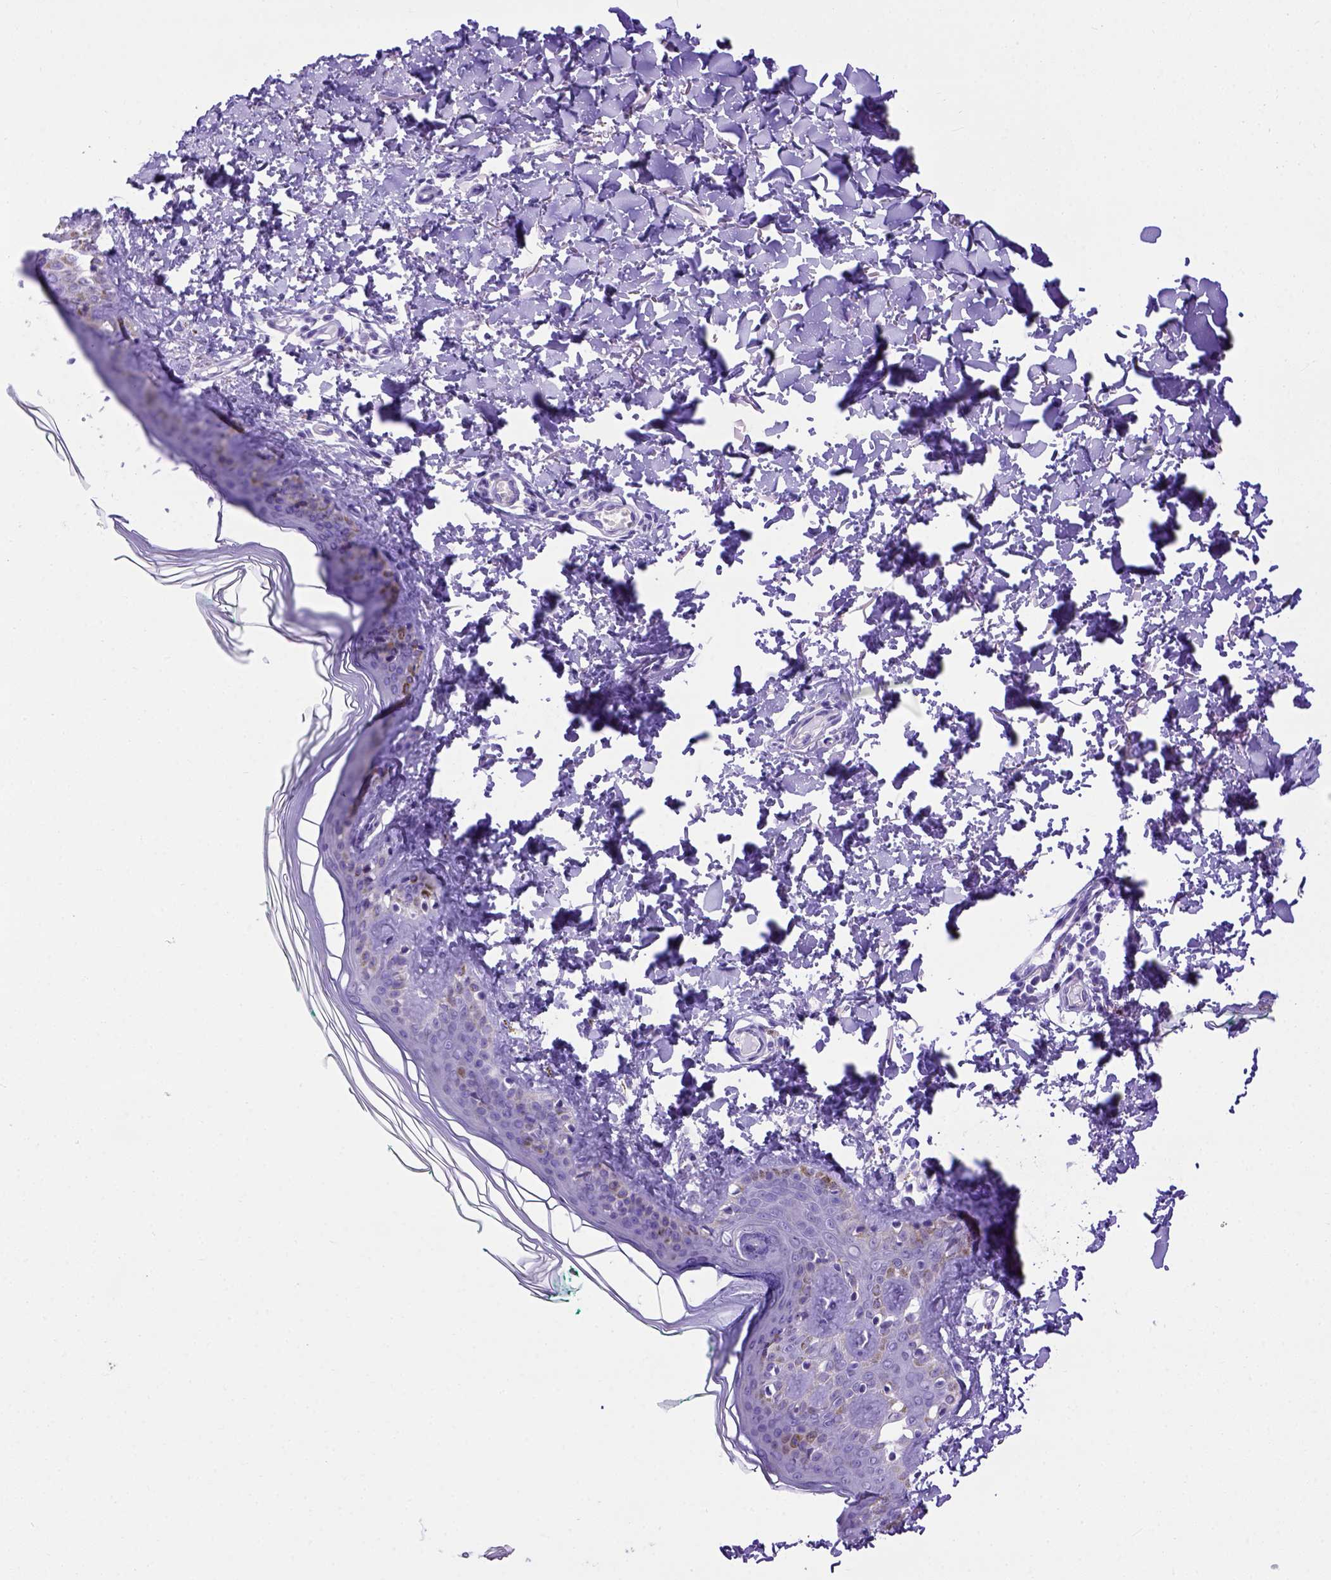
{"staining": {"intensity": "negative", "quantity": "none", "location": "none"}, "tissue": "skin", "cell_type": "Fibroblasts", "image_type": "normal", "snomed": [{"axis": "morphology", "description": "Normal tissue, NOS"}, {"axis": "topography", "description": "Skin"}, {"axis": "topography", "description": "Peripheral nerve tissue"}], "caption": "Immunohistochemical staining of benign skin displays no significant staining in fibroblasts. (Immunohistochemistry (ihc), brightfield microscopy, high magnification).", "gene": "ADAM12", "patient": {"sex": "female", "age": 45}}